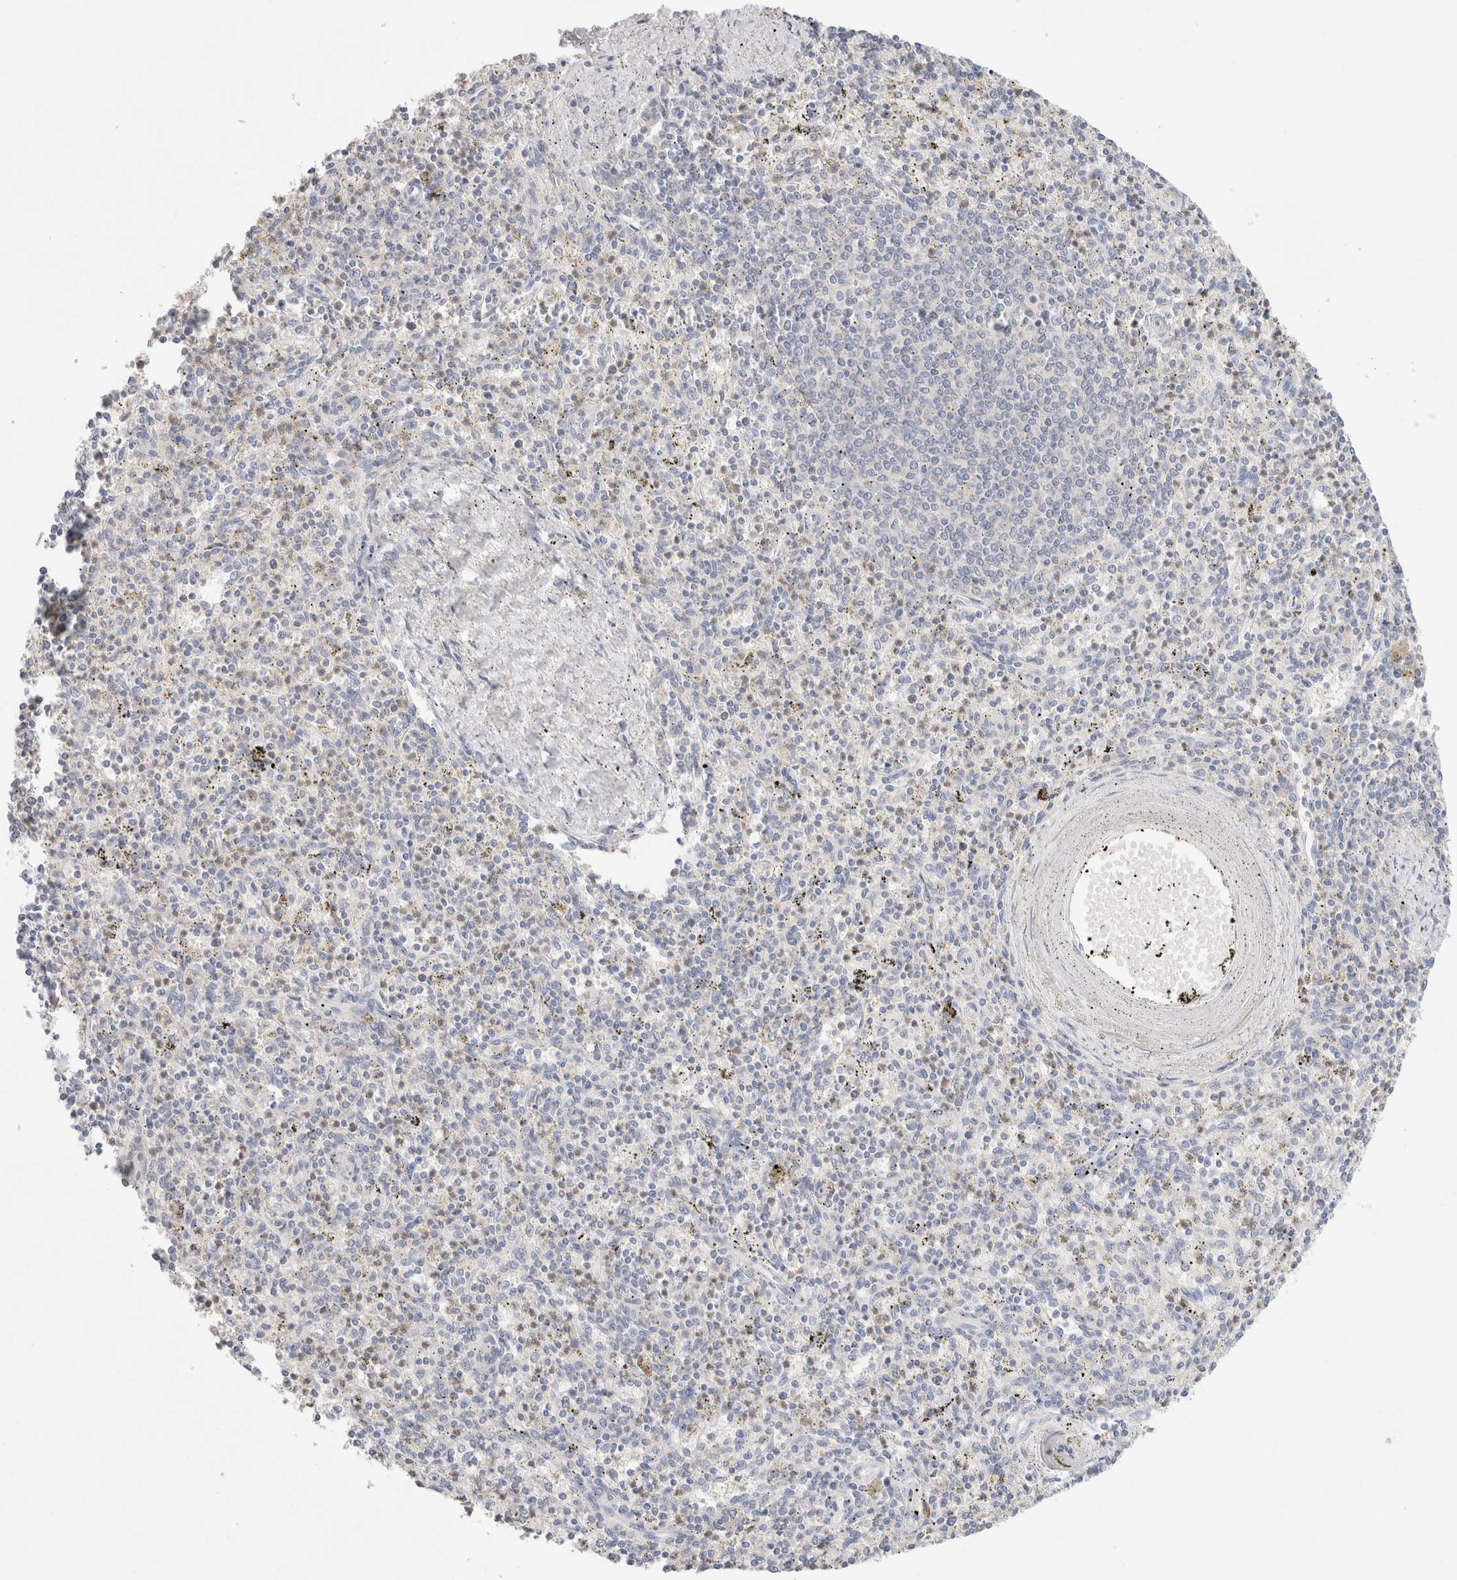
{"staining": {"intensity": "negative", "quantity": "none", "location": "none"}, "tissue": "spleen", "cell_type": "Cells in red pulp", "image_type": "normal", "snomed": [{"axis": "morphology", "description": "Normal tissue, NOS"}, {"axis": "topography", "description": "Spleen"}], "caption": "IHC of normal human spleen reveals no expression in cells in red pulp.", "gene": "MPP2", "patient": {"sex": "male", "age": 72}}